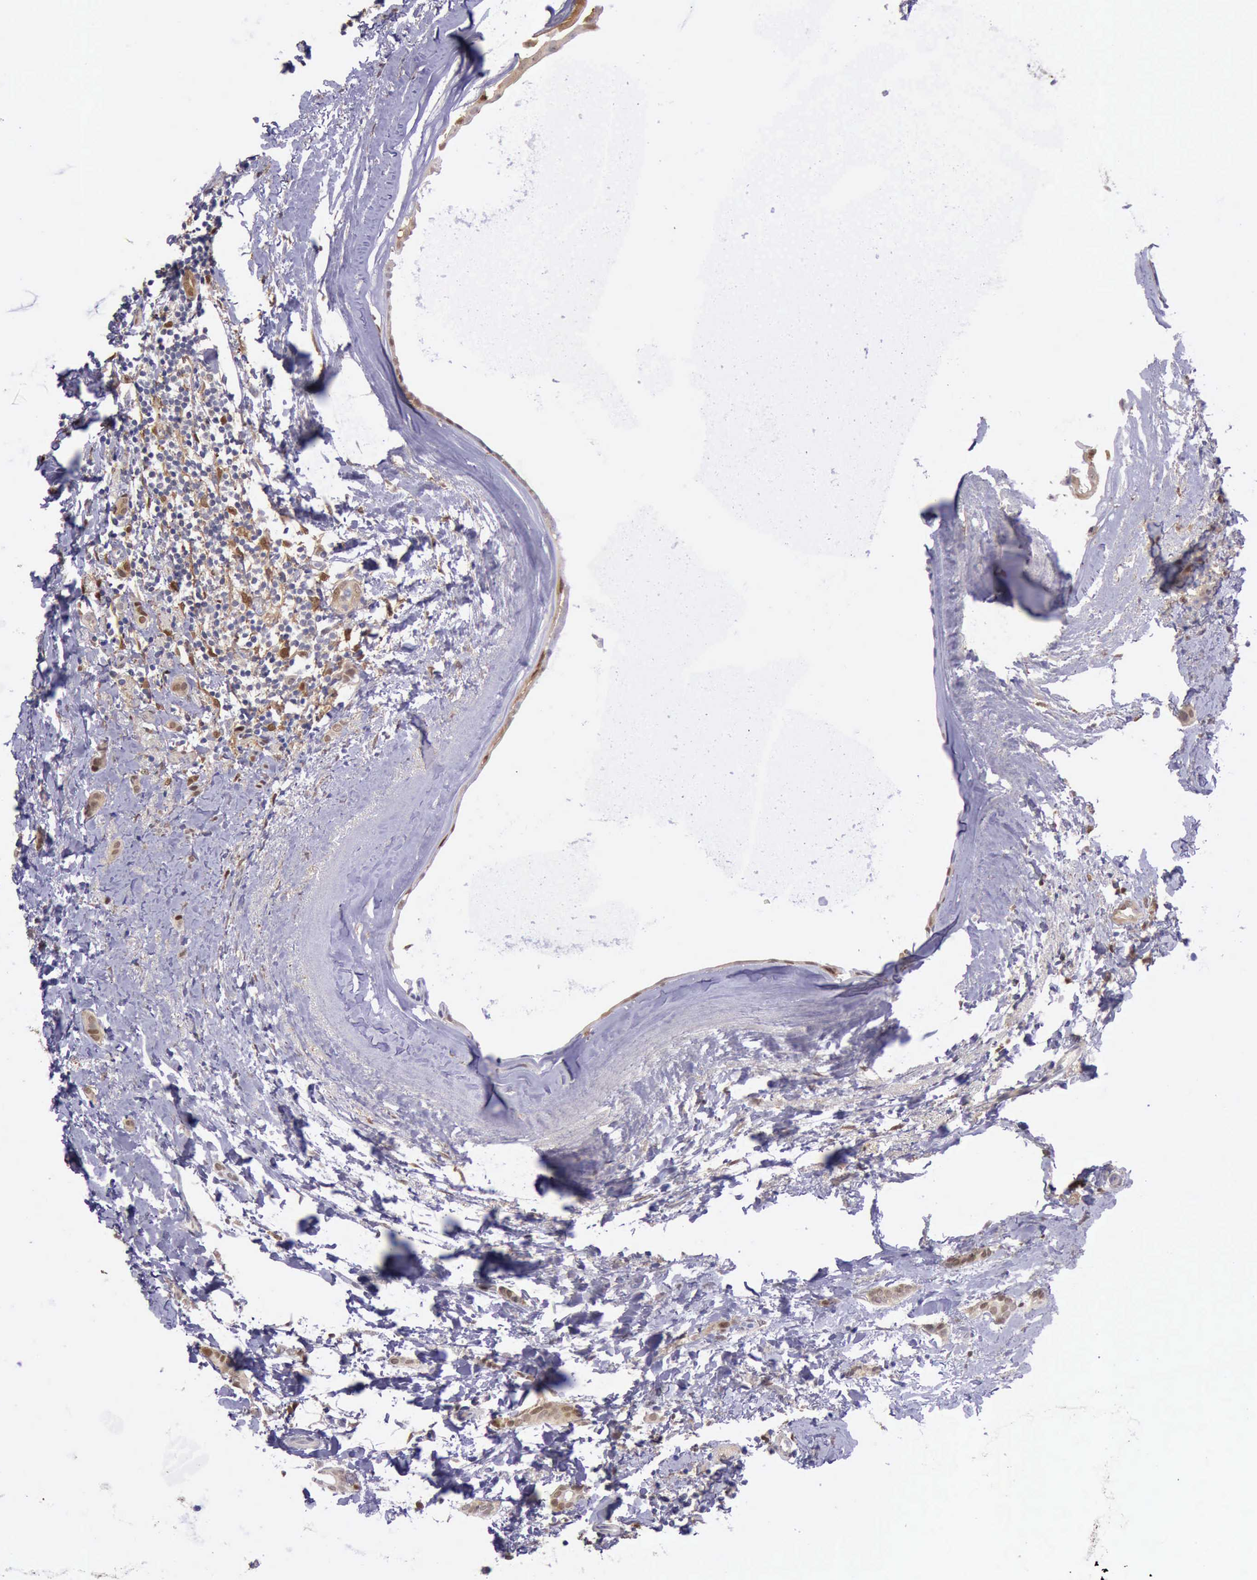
{"staining": {"intensity": "weak", "quantity": "<25%", "location": "cytoplasmic/membranous,nuclear"}, "tissue": "breast cancer", "cell_type": "Tumor cells", "image_type": "cancer", "snomed": [{"axis": "morphology", "description": "Duct carcinoma"}, {"axis": "topography", "description": "Breast"}], "caption": "Human breast cancer (infiltrating ductal carcinoma) stained for a protein using immunohistochemistry reveals no expression in tumor cells.", "gene": "TYMP", "patient": {"sex": "female", "age": 54}}